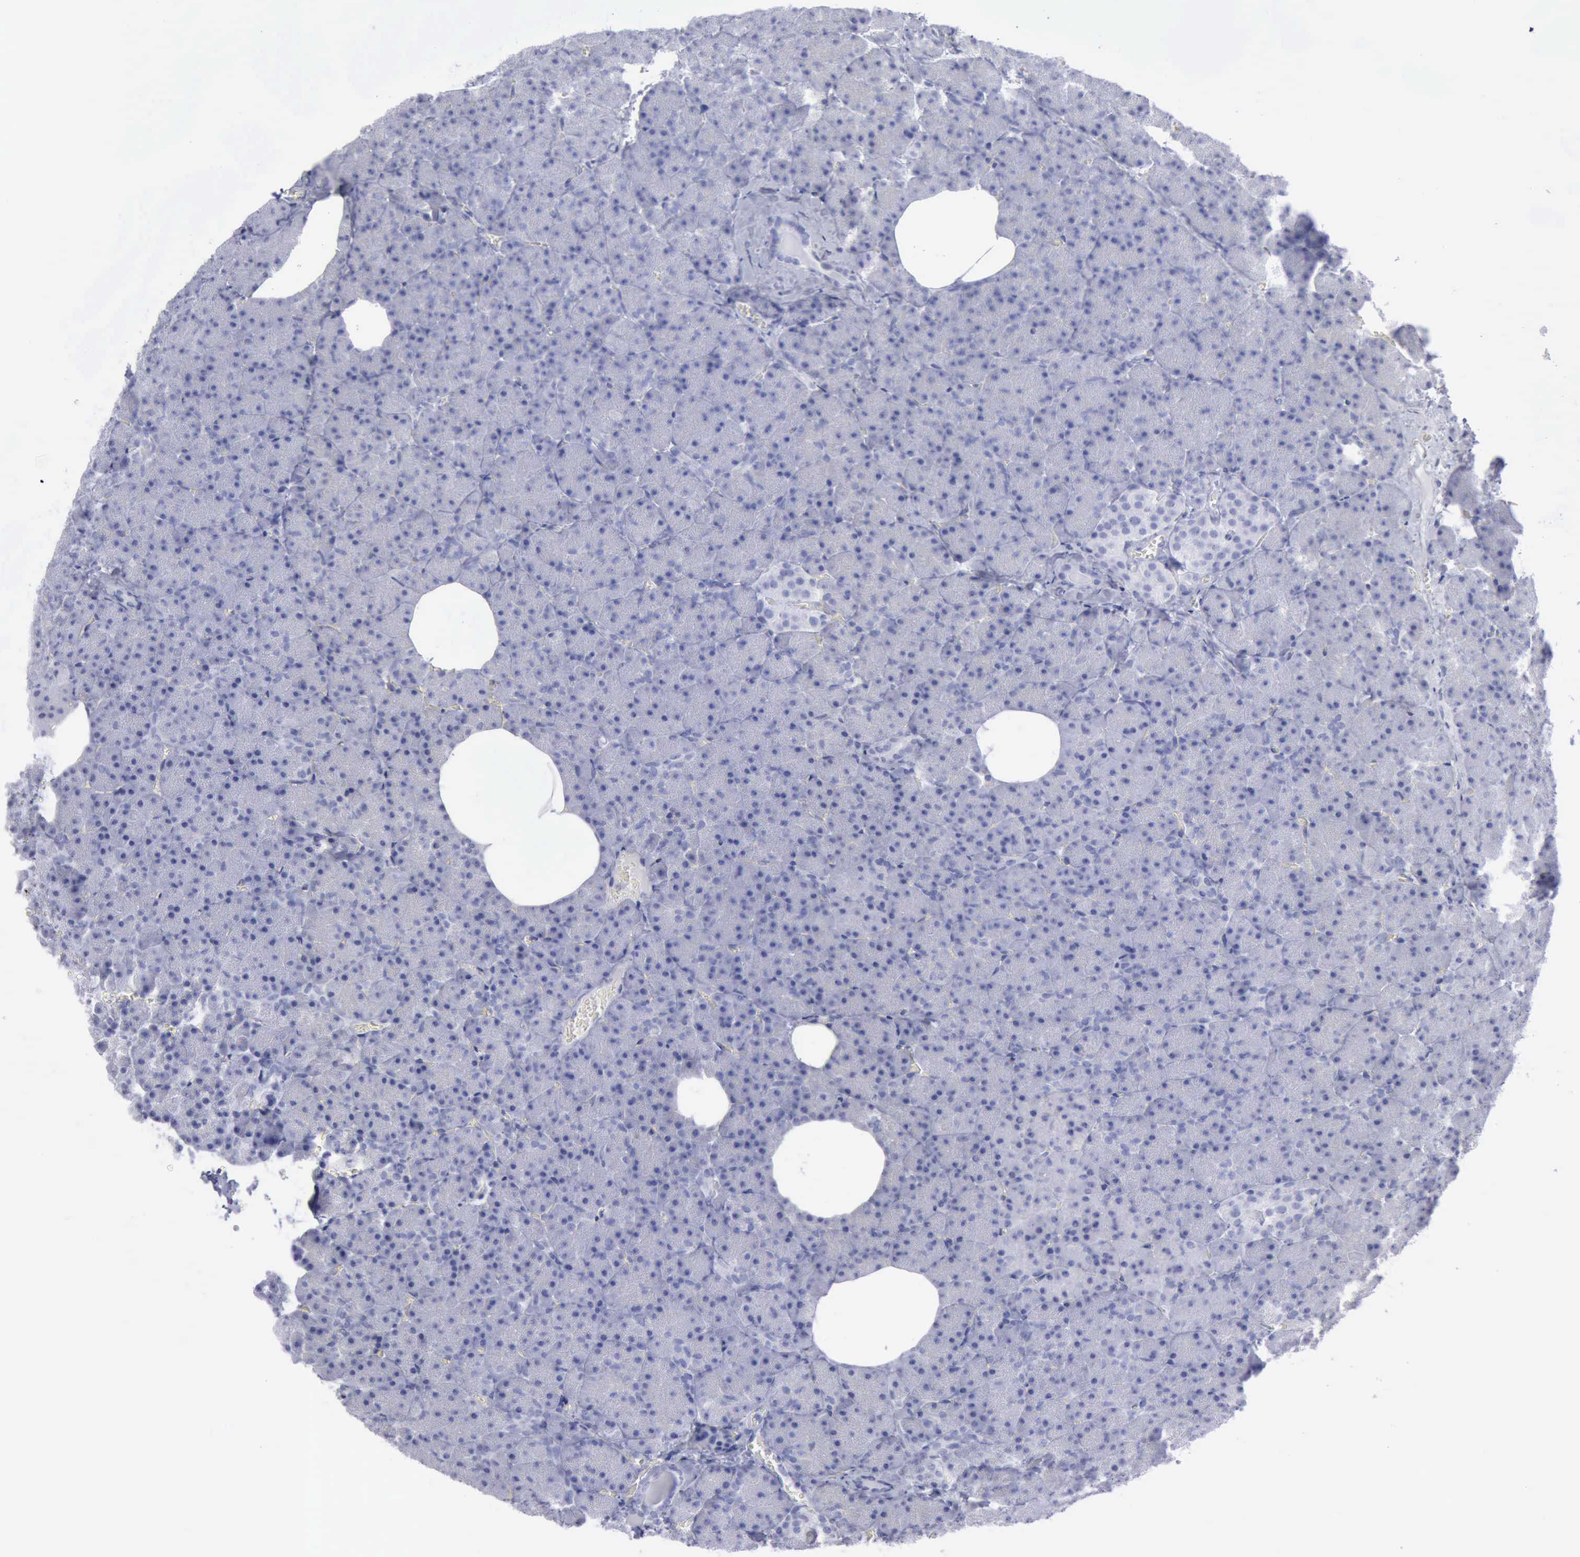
{"staining": {"intensity": "negative", "quantity": "none", "location": "none"}, "tissue": "pancreas", "cell_type": "Exocrine glandular cells", "image_type": "normal", "snomed": [{"axis": "morphology", "description": "Normal tissue, NOS"}, {"axis": "topography", "description": "Pancreas"}], "caption": "A histopathology image of pancreas stained for a protein displays no brown staining in exocrine glandular cells. The staining is performed using DAB (3,3'-diaminobenzidine) brown chromogen with nuclei counter-stained in using hematoxylin.", "gene": "KRT13", "patient": {"sex": "female", "age": 35}}